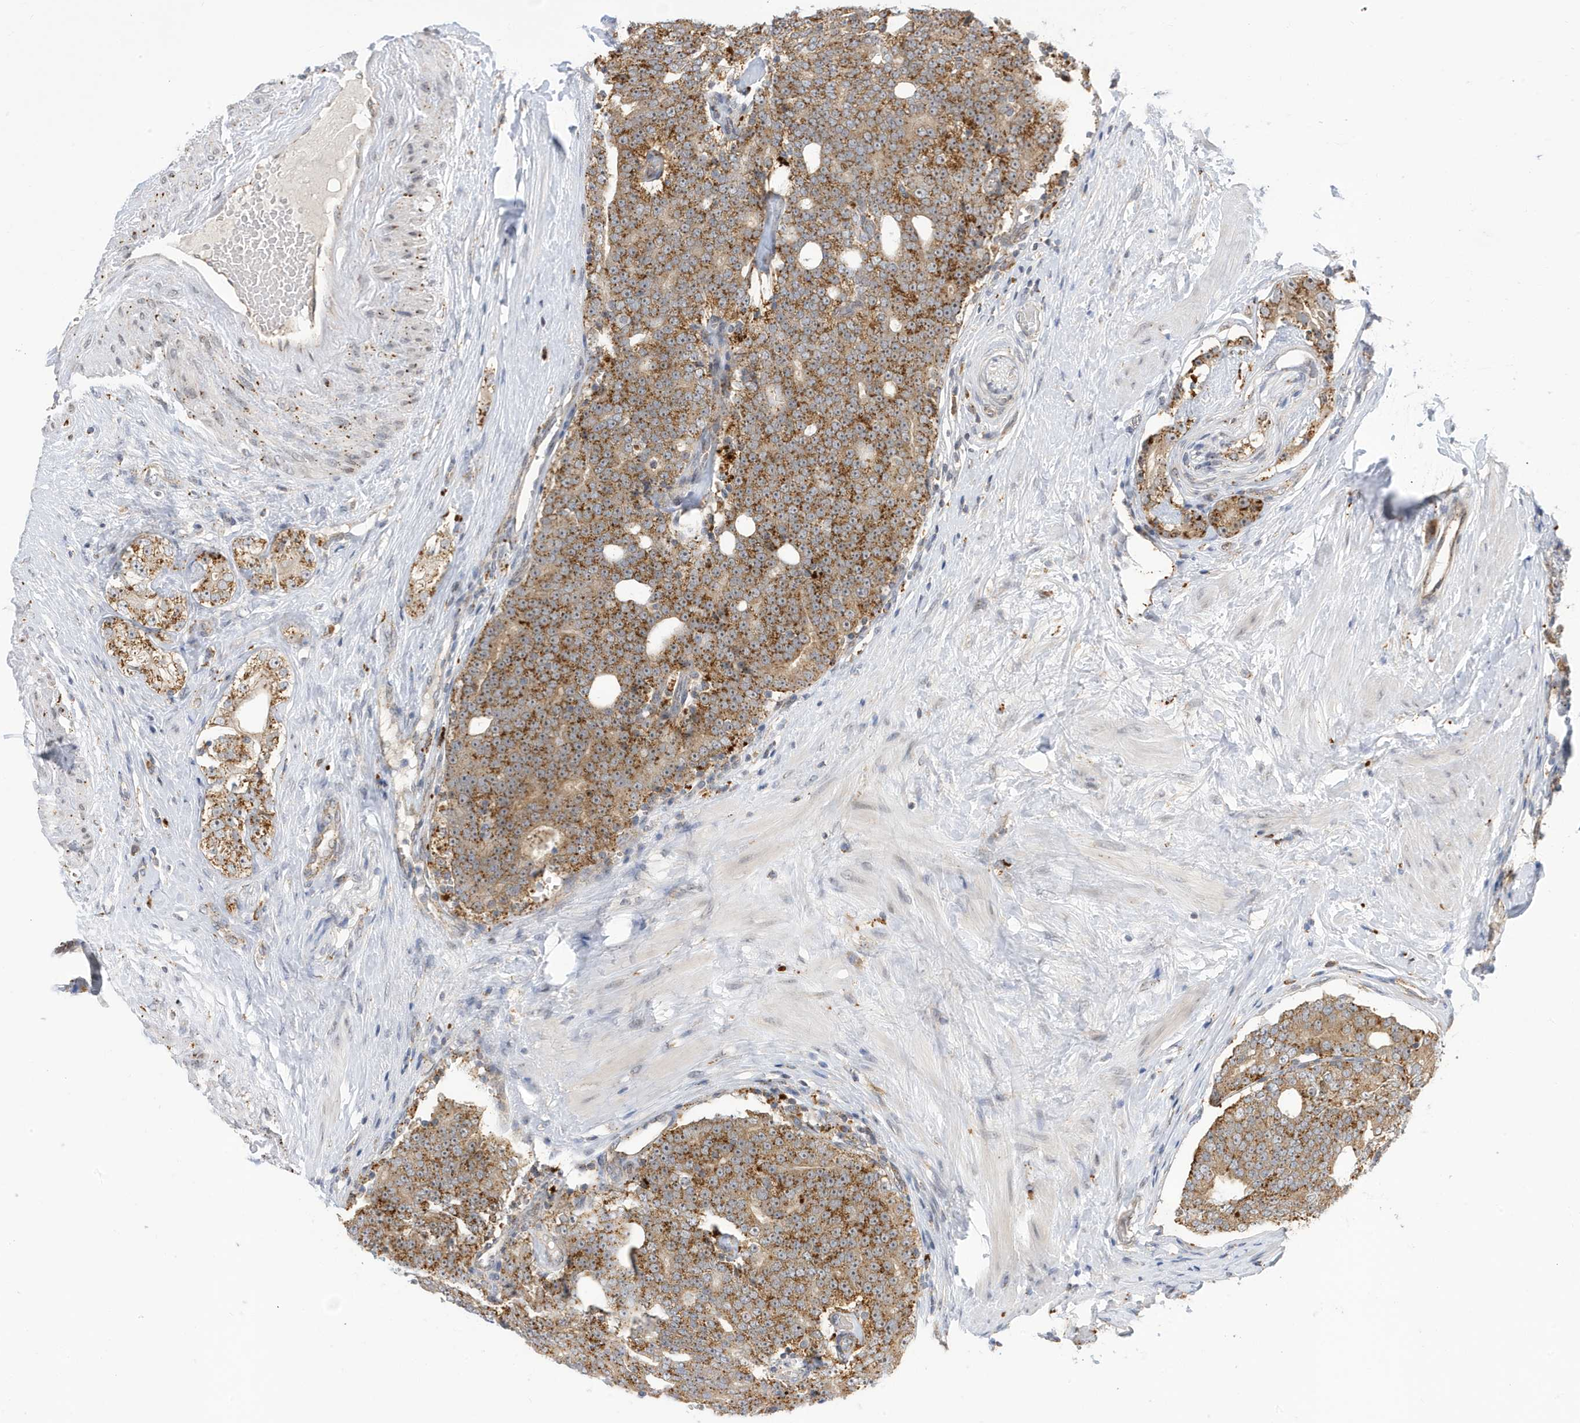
{"staining": {"intensity": "moderate", "quantity": ">75%", "location": "cytoplasmic/membranous"}, "tissue": "prostate cancer", "cell_type": "Tumor cells", "image_type": "cancer", "snomed": [{"axis": "morphology", "description": "Adenocarcinoma, High grade"}, {"axis": "topography", "description": "Prostate"}], "caption": "Moderate cytoplasmic/membranous expression is present in about >75% of tumor cells in prostate adenocarcinoma (high-grade).", "gene": "ZNF507", "patient": {"sex": "male", "age": 56}}